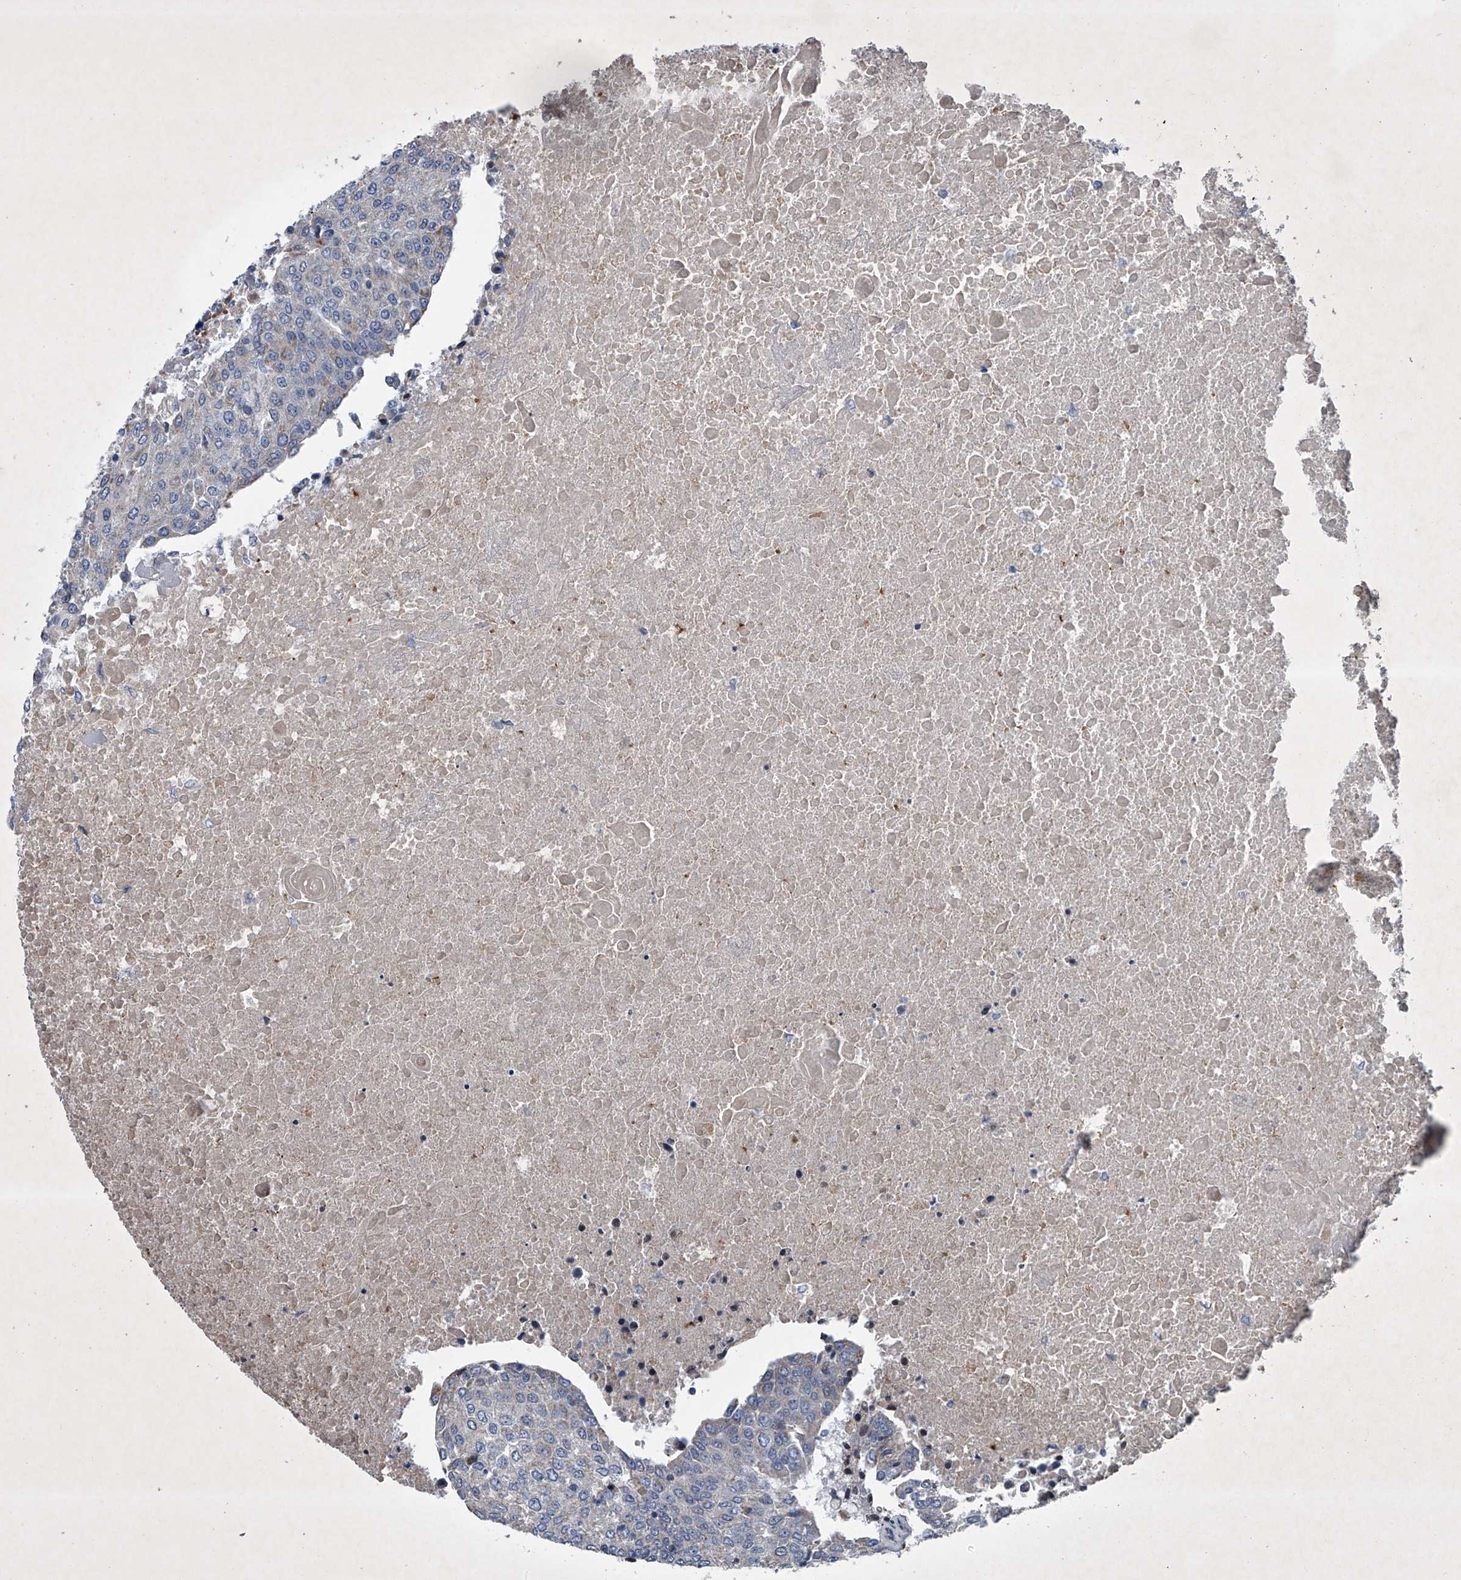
{"staining": {"intensity": "negative", "quantity": "none", "location": "none"}, "tissue": "urothelial cancer", "cell_type": "Tumor cells", "image_type": "cancer", "snomed": [{"axis": "morphology", "description": "Urothelial carcinoma, High grade"}, {"axis": "topography", "description": "Urinary bladder"}], "caption": "This is an IHC photomicrograph of human high-grade urothelial carcinoma. There is no staining in tumor cells.", "gene": "ABCG1", "patient": {"sex": "female", "age": 85}}